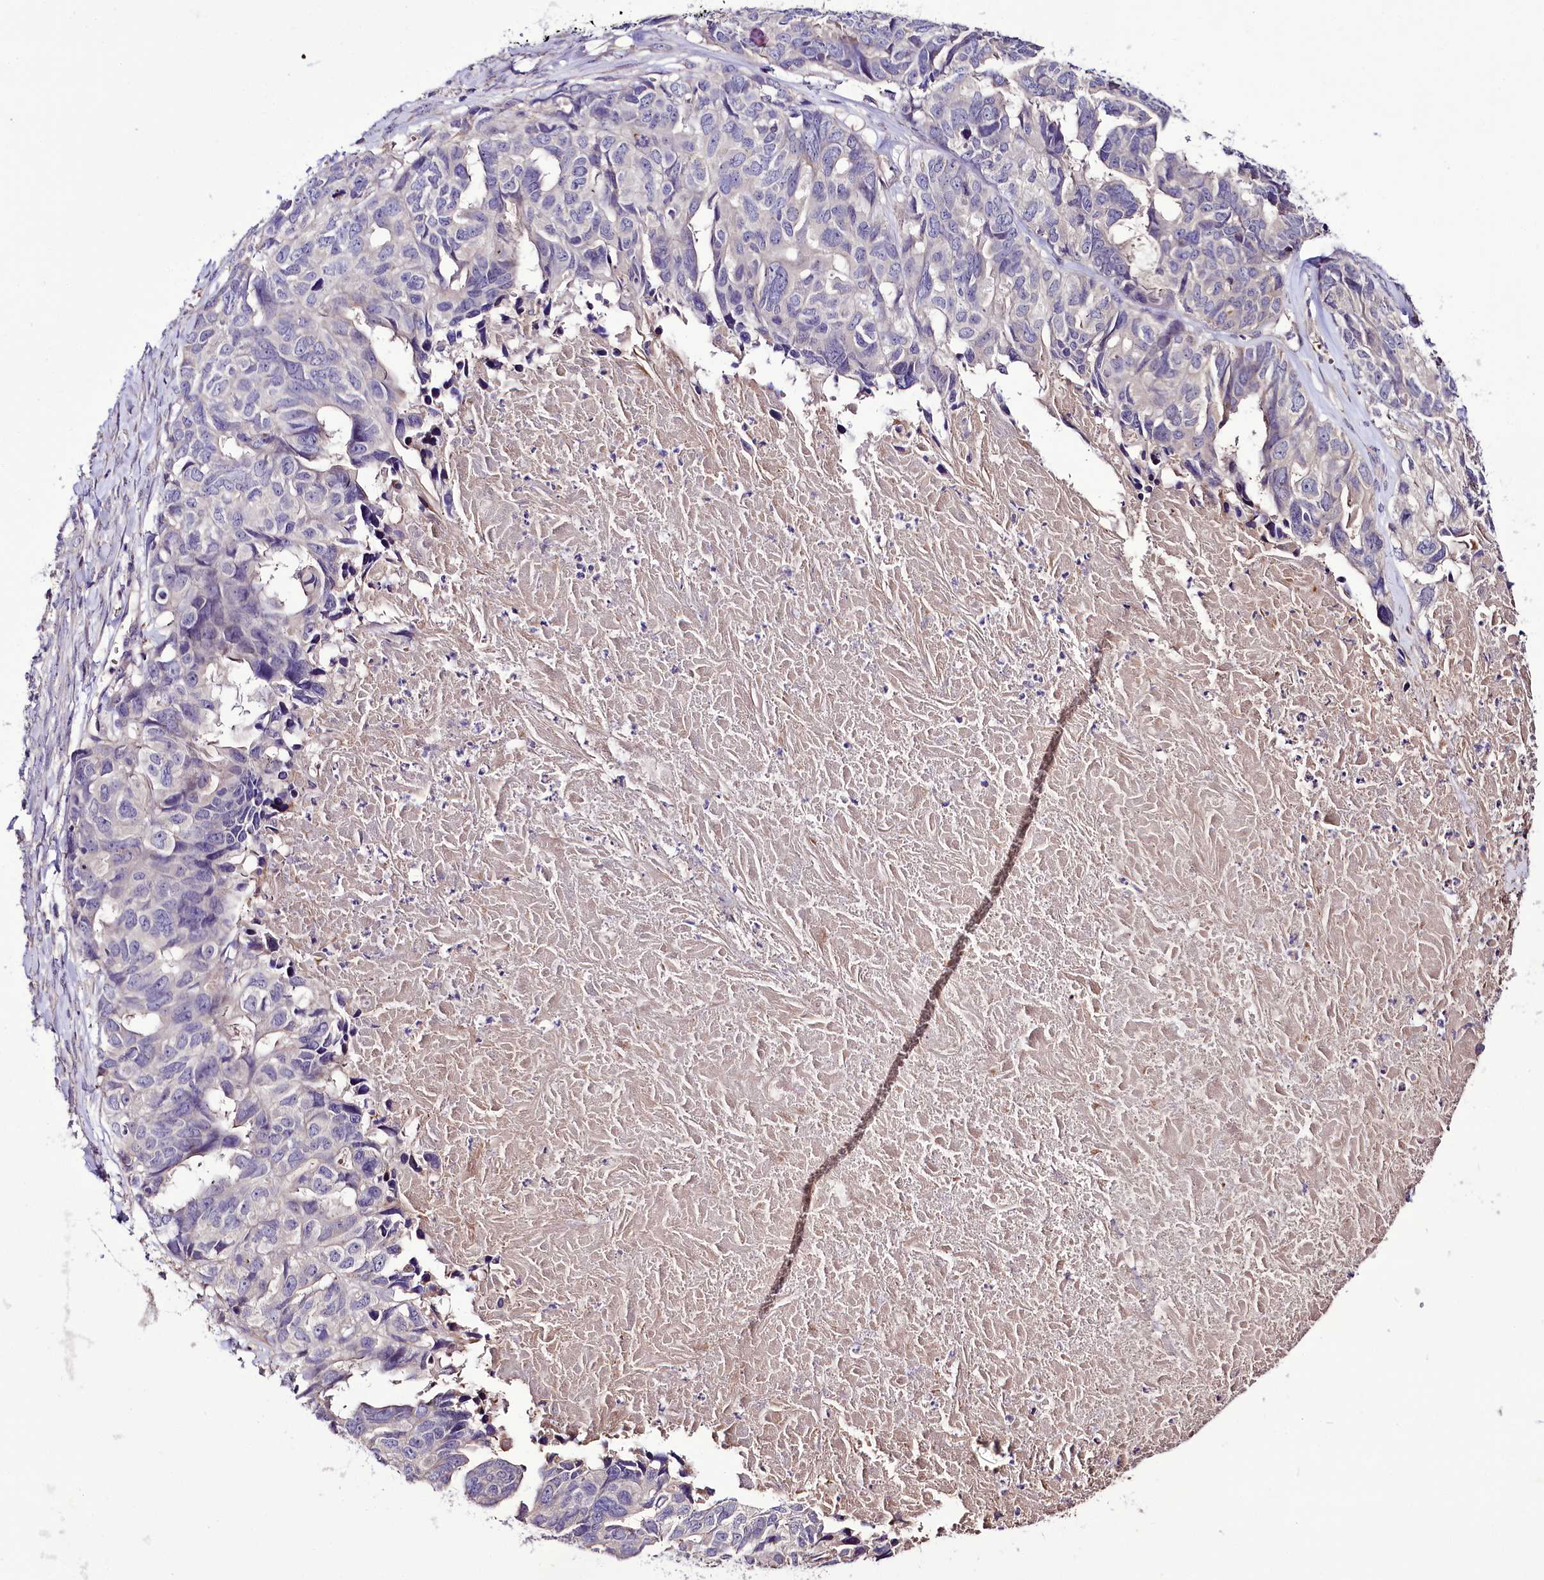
{"staining": {"intensity": "negative", "quantity": "none", "location": "none"}, "tissue": "ovarian cancer", "cell_type": "Tumor cells", "image_type": "cancer", "snomed": [{"axis": "morphology", "description": "Cystadenocarcinoma, serous, NOS"}, {"axis": "topography", "description": "Ovary"}], "caption": "Ovarian cancer was stained to show a protein in brown. There is no significant staining in tumor cells. The staining was performed using DAB (3,3'-diaminobenzidine) to visualize the protein expression in brown, while the nuclei were stained in blue with hematoxylin (Magnification: 20x).", "gene": "PPP1R32", "patient": {"sex": "female", "age": 79}}